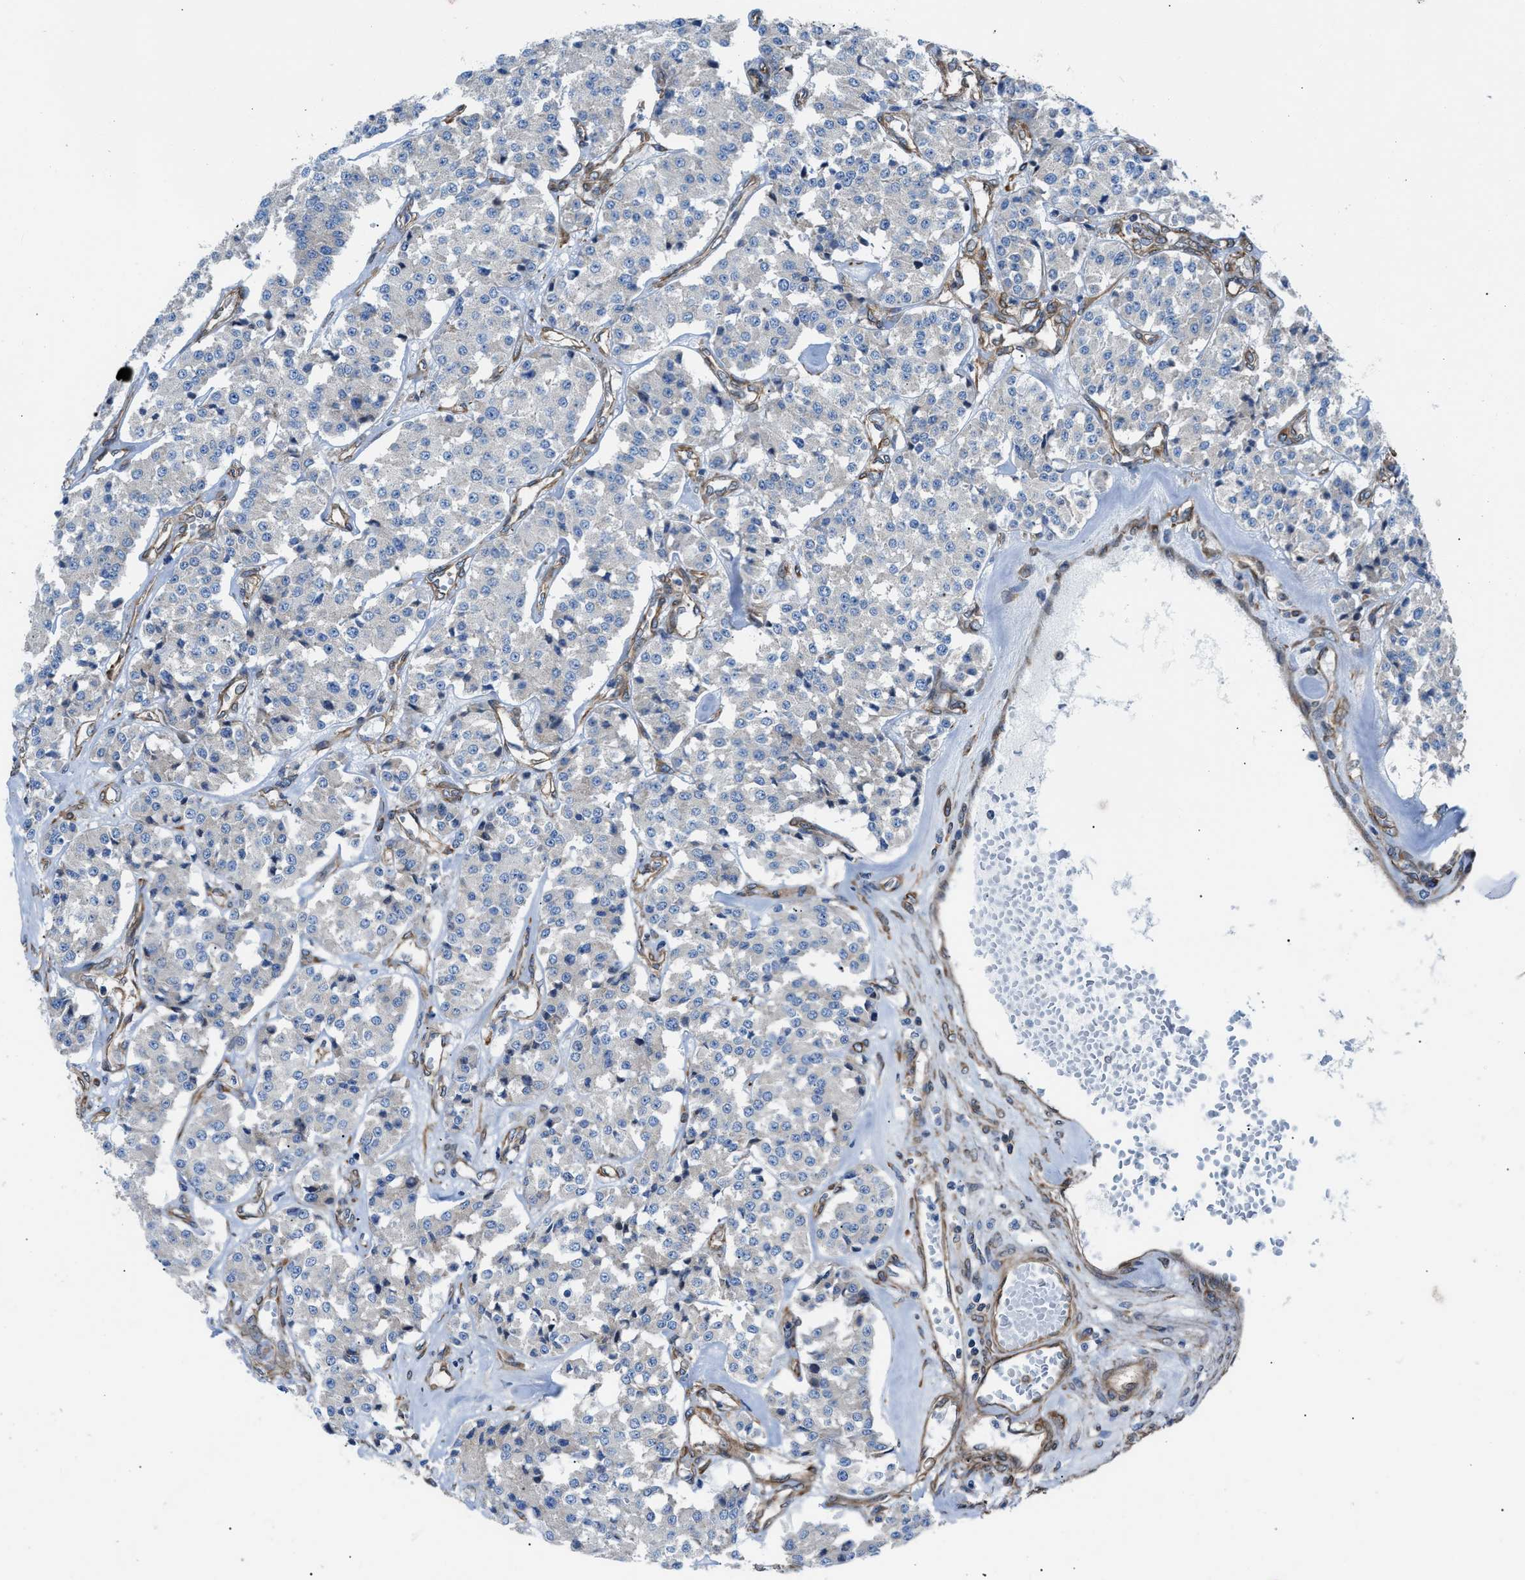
{"staining": {"intensity": "negative", "quantity": "none", "location": "none"}, "tissue": "carcinoid", "cell_type": "Tumor cells", "image_type": "cancer", "snomed": [{"axis": "morphology", "description": "Carcinoid, malignant, NOS"}, {"axis": "topography", "description": "Pancreas"}], "caption": "This is an immunohistochemistry (IHC) photomicrograph of human malignant carcinoid. There is no staining in tumor cells.", "gene": "DMAC1", "patient": {"sex": "male", "age": 41}}